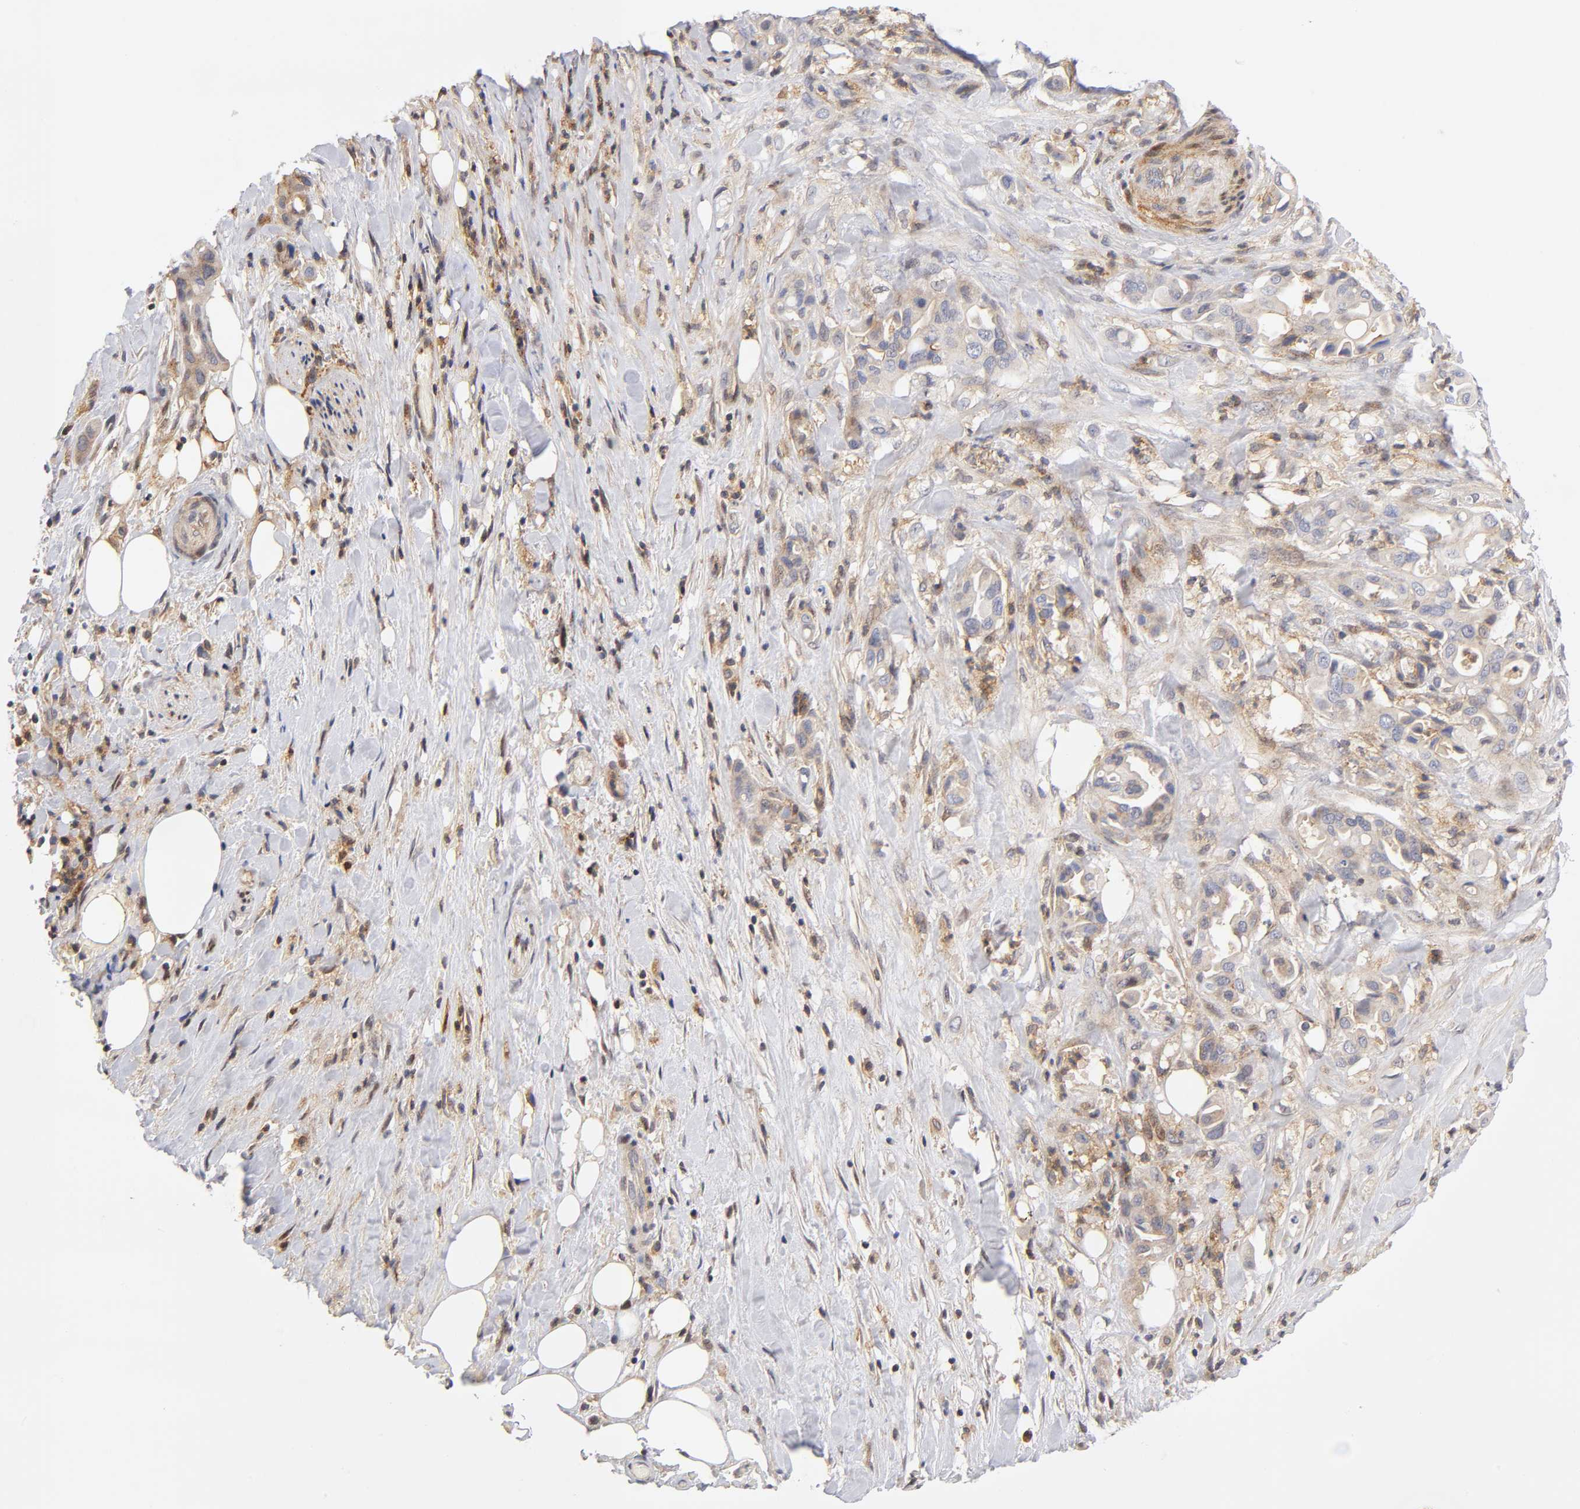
{"staining": {"intensity": "weak", "quantity": ">75%", "location": "cytoplasmic/membranous"}, "tissue": "liver cancer", "cell_type": "Tumor cells", "image_type": "cancer", "snomed": [{"axis": "morphology", "description": "Cholangiocarcinoma"}, {"axis": "topography", "description": "Liver"}], "caption": "Liver cholangiocarcinoma stained for a protein exhibits weak cytoplasmic/membranous positivity in tumor cells. (DAB = brown stain, brightfield microscopy at high magnification).", "gene": "ANXA7", "patient": {"sex": "female", "age": 68}}